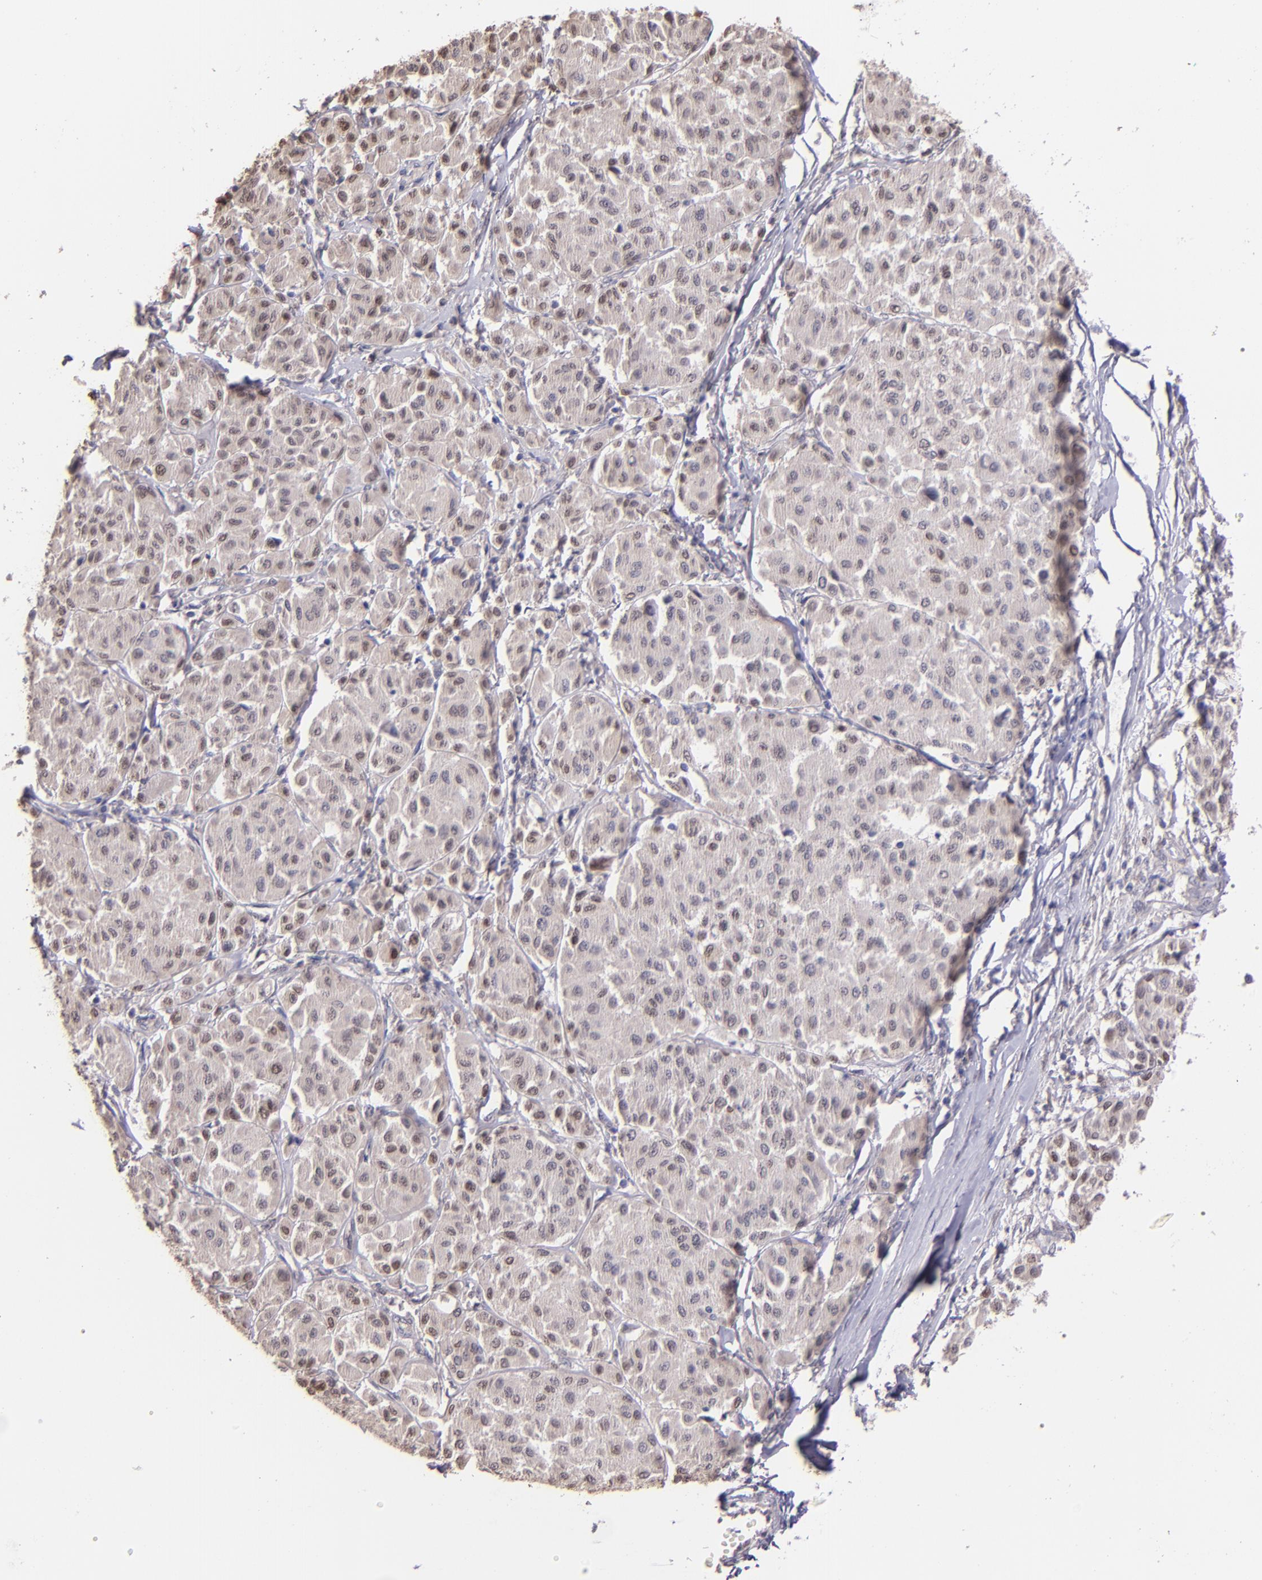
{"staining": {"intensity": "weak", "quantity": "25%-75%", "location": "nuclear"}, "tissue": "melanoma", "cell_type": "Tumor cells", "image_type": "cancer", "snomed": [{"axis": "morphology", "description": "Malignant melanoma, Metastatic site"}, {"axis": "topography", "description": "Soft tissue"}], "caption": "DAB immunohistochemical staining of malignant melanoma (metastatic site) reveals weak nuclear protein positivity in about 25%-75% of tumor cells.", "gene": "NUP62CL", "patient": {"sex": "male", "age": 41}}